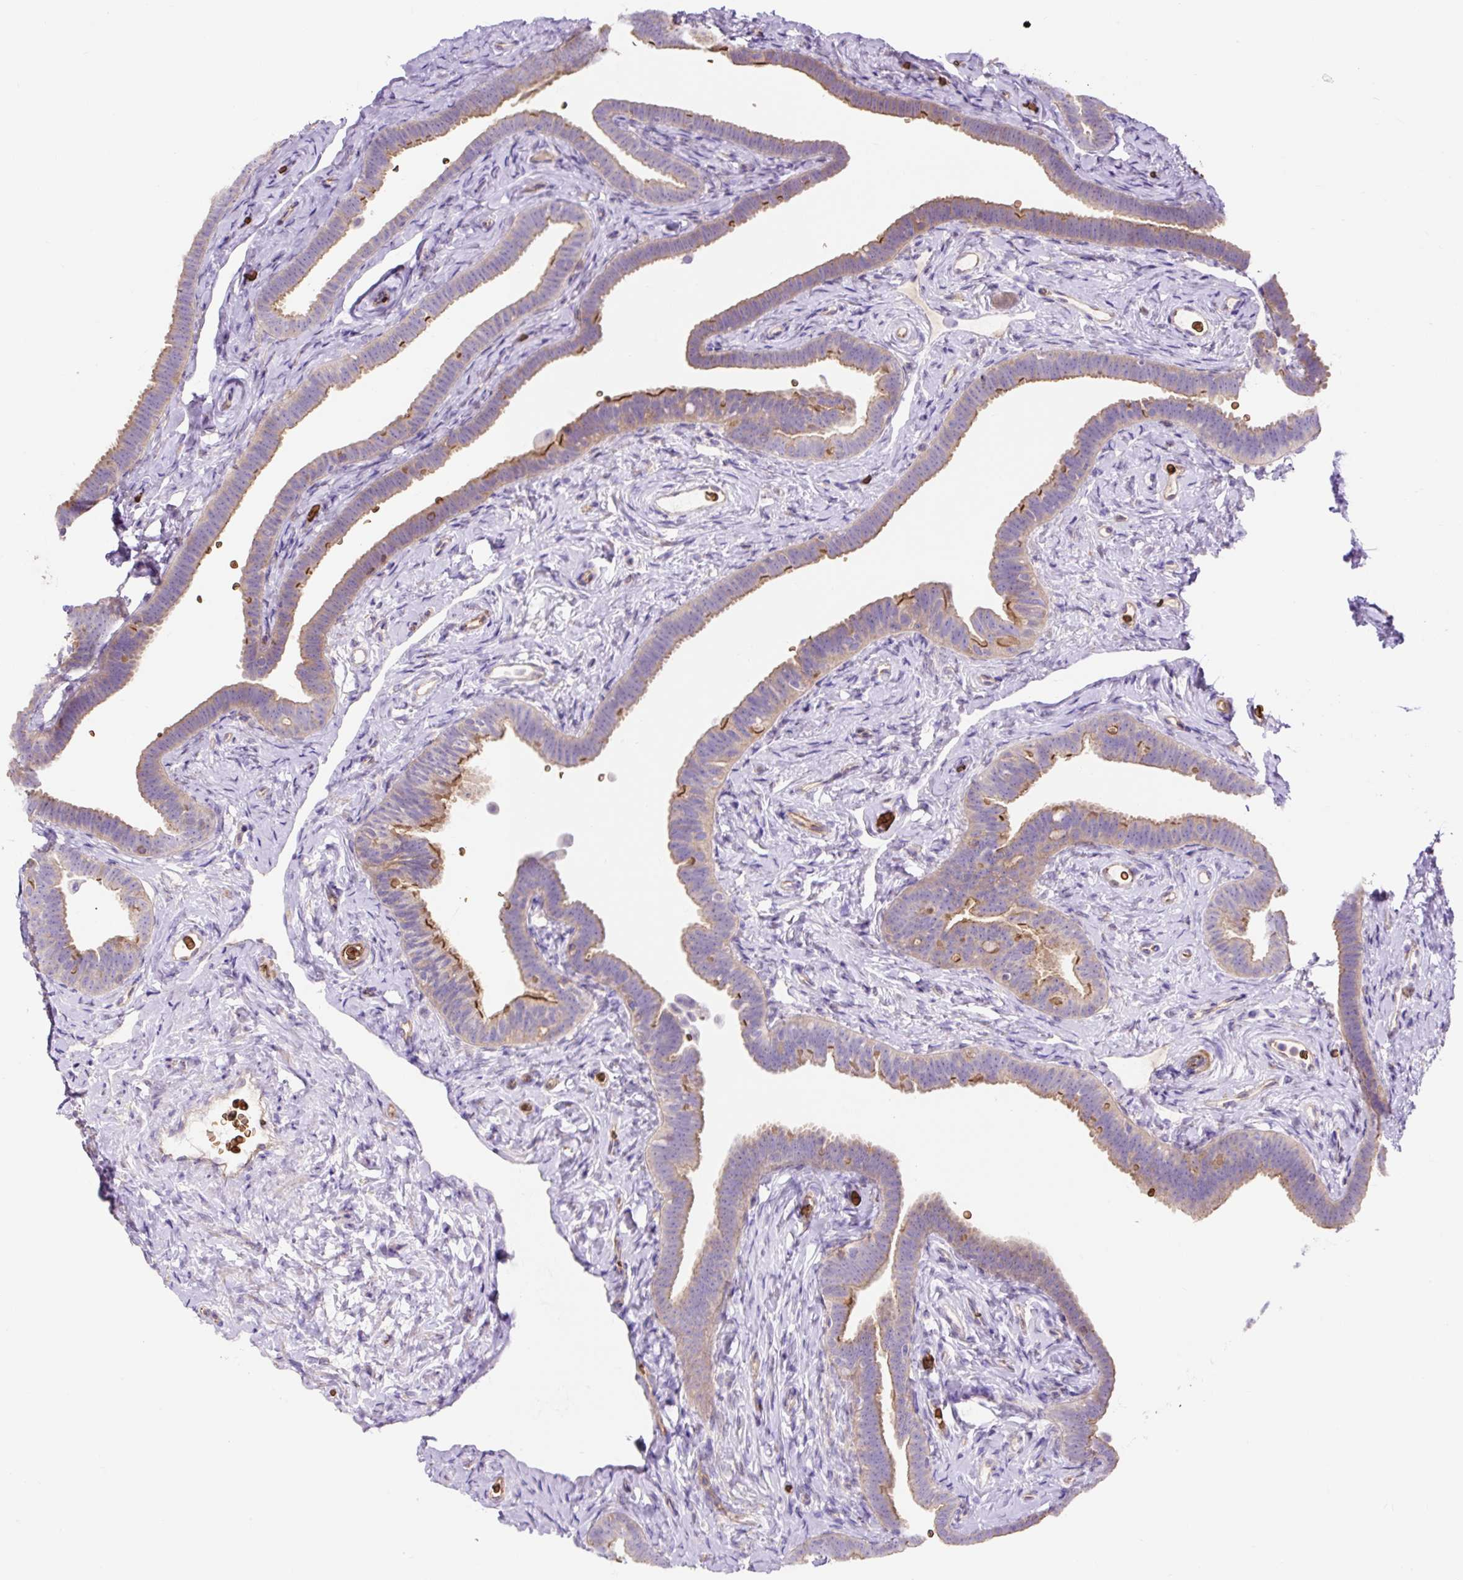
{"staining": {"intensity": "moderate", "quantity": "25%-75%", "location": "cytoplasmic/membranous"}, "tissue": "fallopian tube", "cell_type": "Glandular cells", "image_type": "normal", "snomed": [{"axis": "morphology", "description": "Normal tissue, NOS"}, {"axis": "topography", "description": "Fallopian tube"}], "caption": "Glandular cells exhibit medium levels of moderate cytoplasmic/membranous staining in about 25%-75% of cells in benign fallopian tube.", "gene": "HIP1R", "patient": {"sex": "female", "age": 69}}